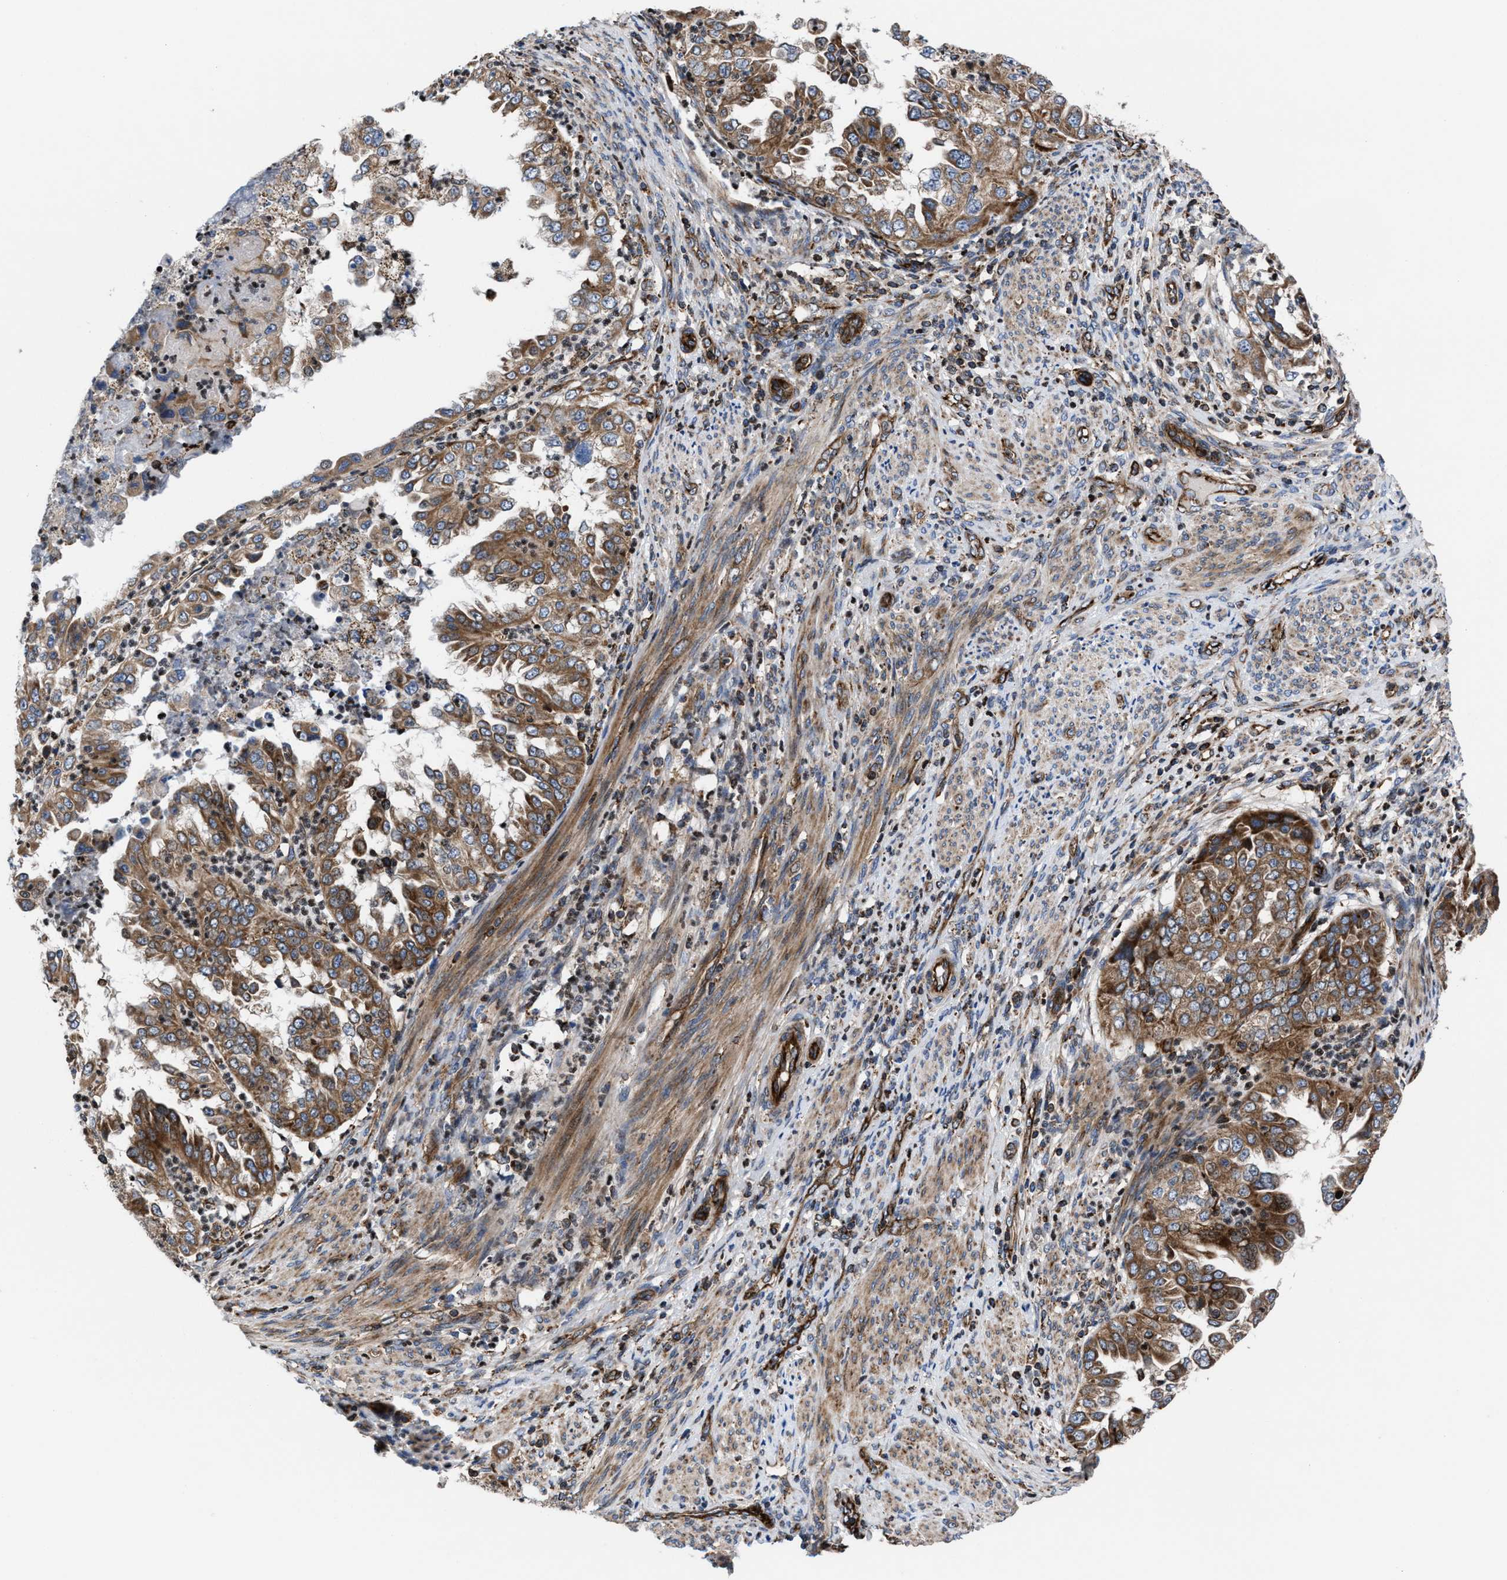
{"staining": {"intensity": "moderate", "quantity": ">75%", "location": "cytoplasmic/membranous"}, "tissue": "endometrial cancer", "cell_type": "Tumor cells", "image_type": "cancer", "snomed": [{"axis": "morphology", "description": "Adenocarcinoma, NOS"}, {"axis": "topography", "description": "Endometrium"}], "caption": "The image displays a brown stain indicating the presence of a protein in the cytoplasmic/membranous of tumor cells in endometrial adenocarcinoma.", "gene": "PRR15L", "patient": {"sex": "female", "age": 85}}